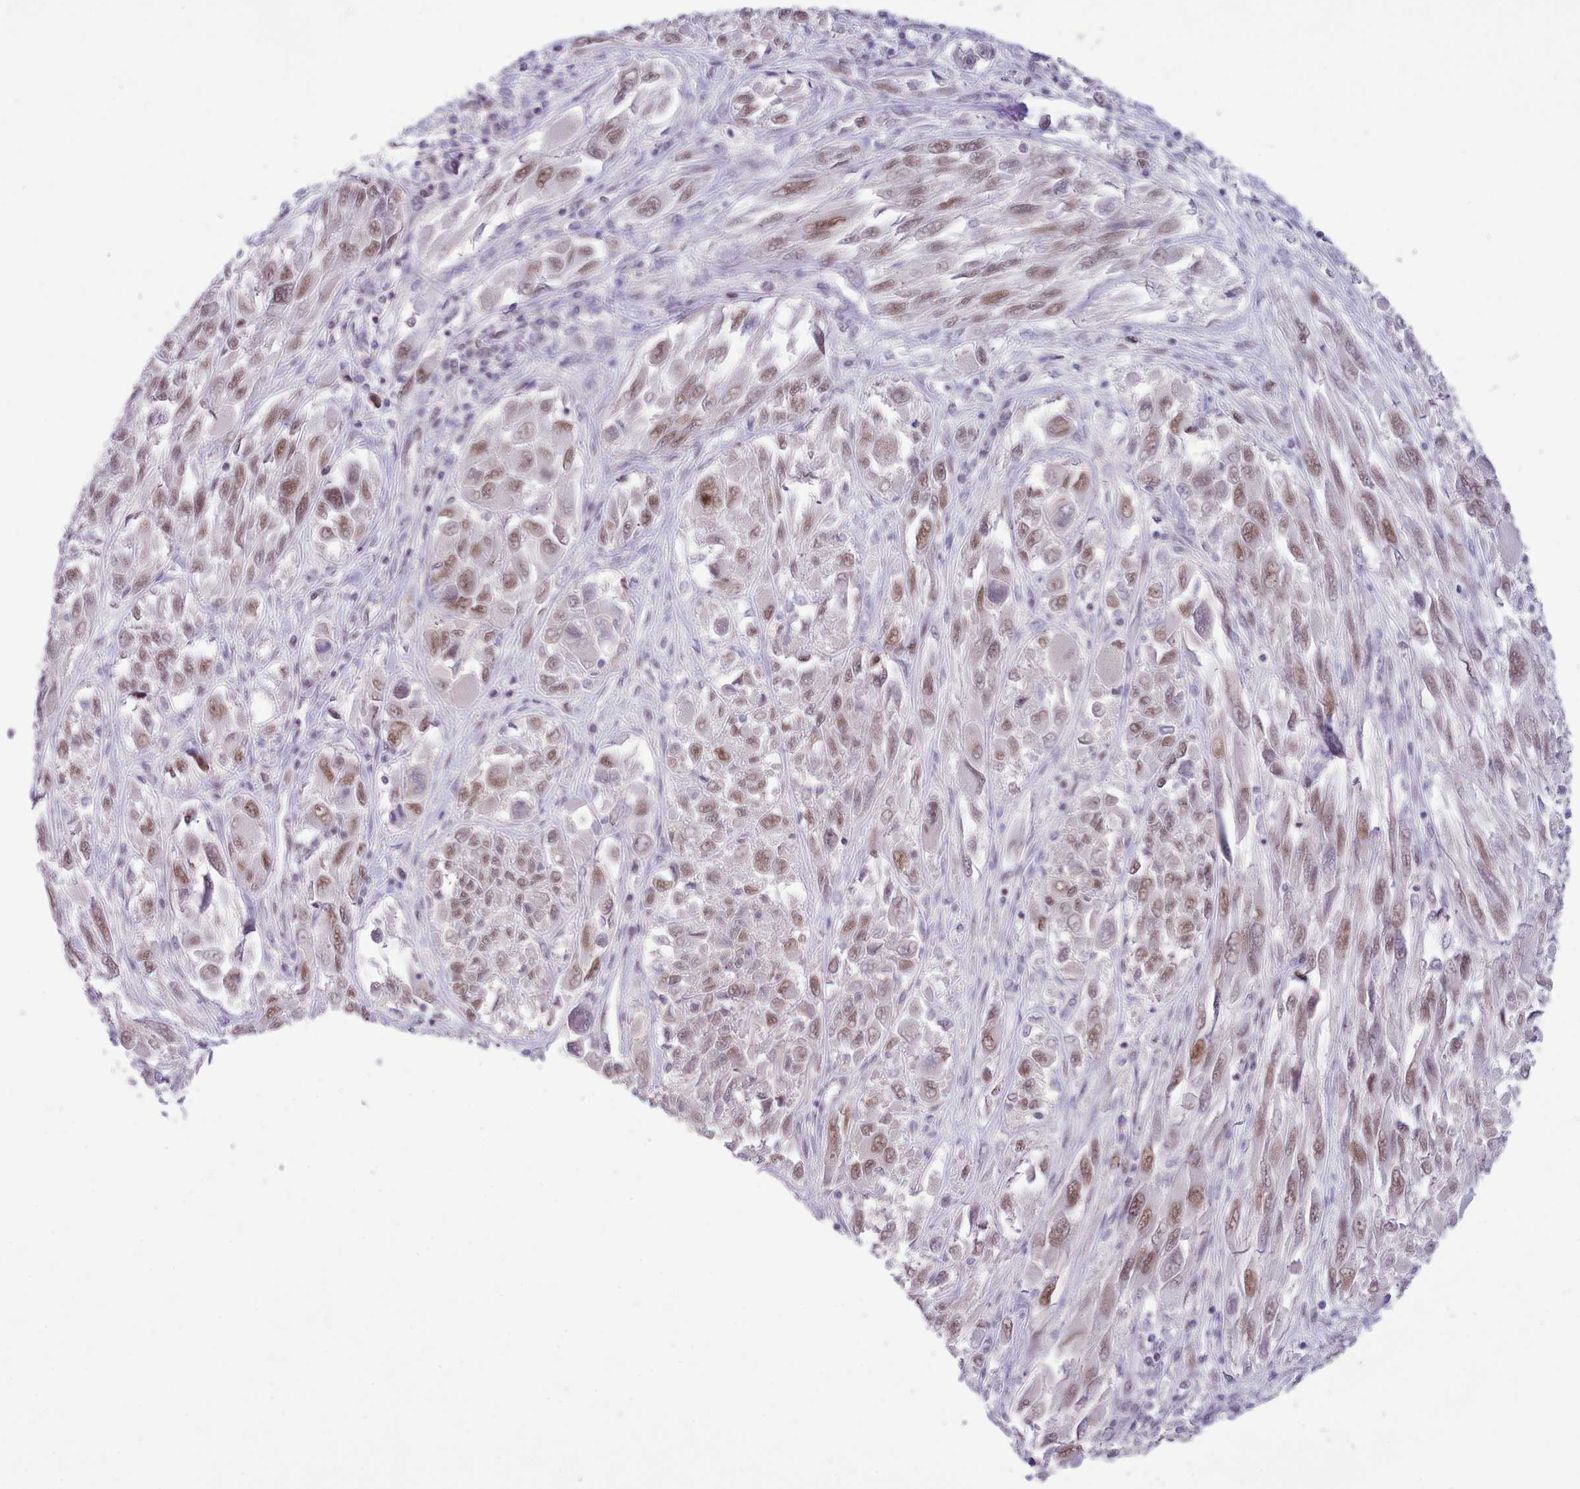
{"staining": {"intensity": "weak", "quantity": ">75%", "location": "nuclear"}, "tissue": "melanoma", "cell_type": "Tumor cells", "image_type": "cancer", "snomed": [{"axis": "morphology", "description": "Malignant melanoma, NOS"}, {"axis": "topography", "description": "Skin"}], "caption": "Melanoma stained for a protein (brown) reveals weak nuclear positive staining in approximately >75% of tumor cells.", "gene": "RFX1", "patient": {"sex": "female", "age": 91}}